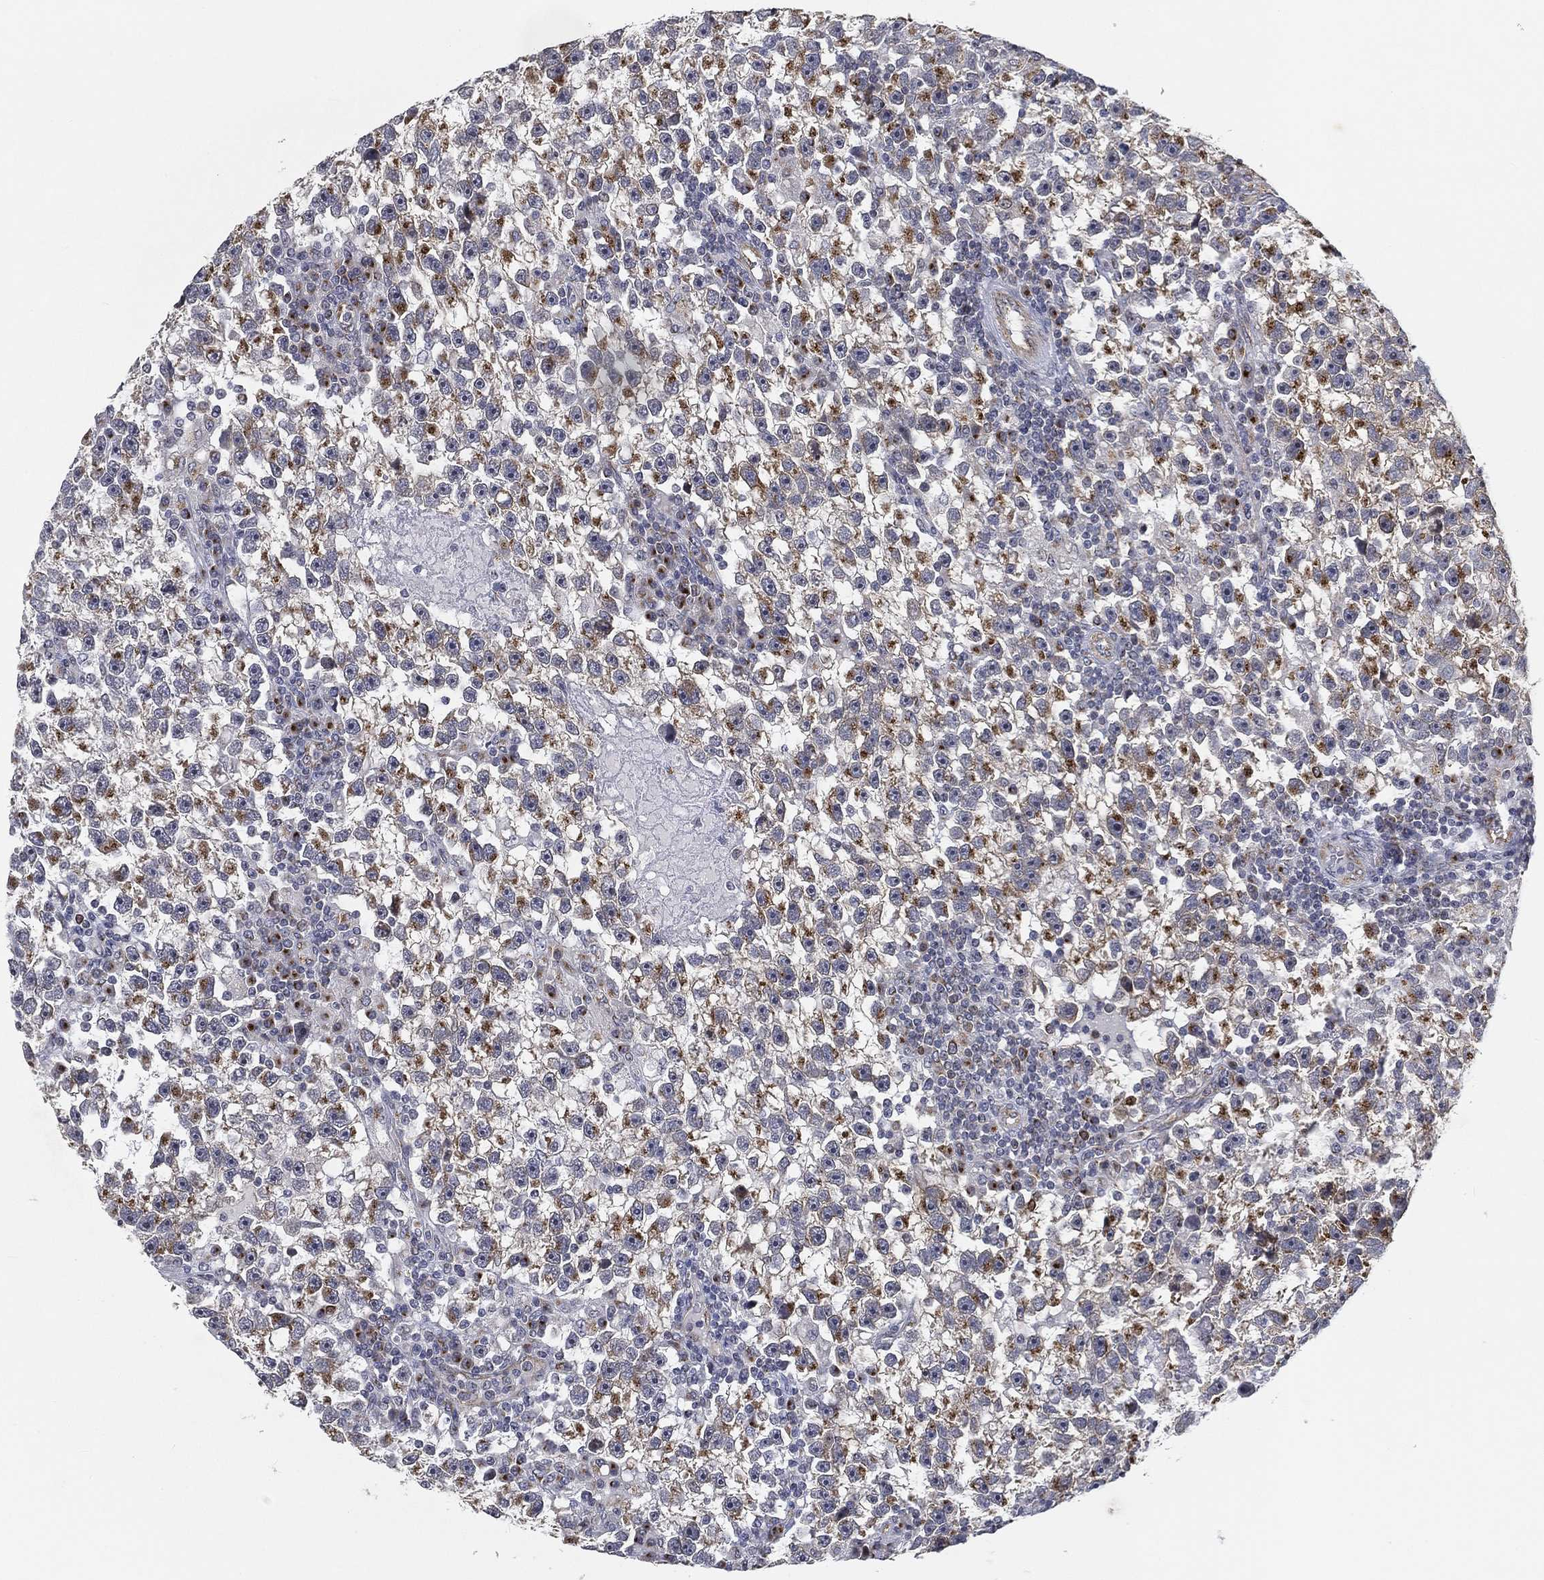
{"staining": {"intensity": "moderate", "quantity": "25%-75%", "location": "cytoplasmic/membranous"}, "tissue": "testis cancer", "cell_type": "Tumor cells", "image_type": "cancer", "snomed": [{"axis": "morphology", "description": "Seminoma, NOS"}, {"axis": "topography", "description": "Testis"}], "caption": "Testis seminoma tissue reveals moderate cytoplasmic/membranous expression in about 25%-75% of tumor cells", "gene": "TICAM1", "patient": {"sex": "male", "age": 47}}